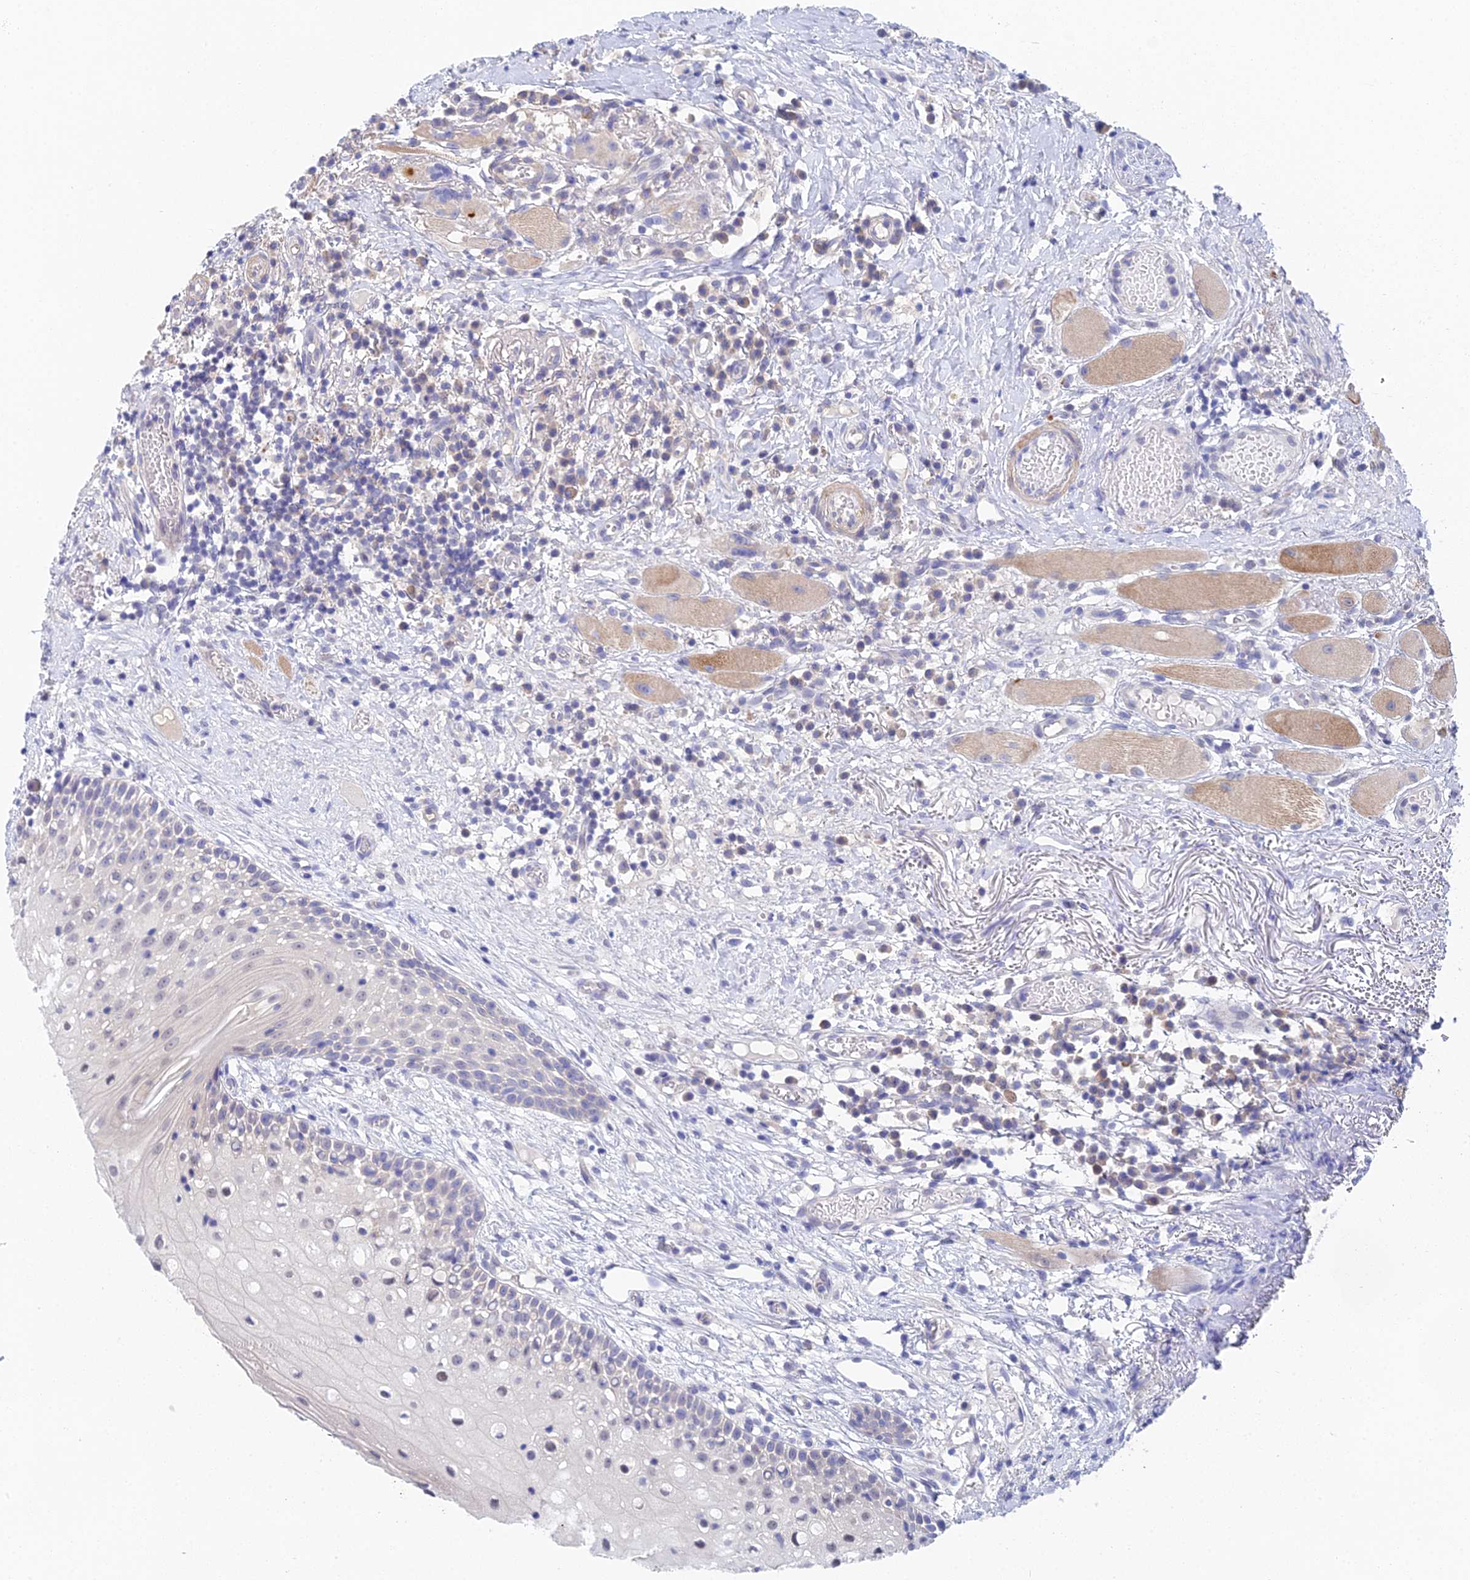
{"staining": {"intensity": "negative", "quantity": "none", "location": "none"}, "tissue": "oral mucosa", "cell_type": "Squamous epithelial cells", "image_type": "normal", "snomed": [{"axis": "morphology", "description": "Normal tissue, NOS"}, {"axis": "topography", "description": "Oral tissue"}], "caption": "This image is of unremarkable oral mucosa stained with immunohistochemistry (IHC) to label a protein in brown with the nuclei are counter-stained blue. There is no expression in squamous epithelial cells.", "gene": "DNAH14", "patient": {"sex": "female", "age": 69}}